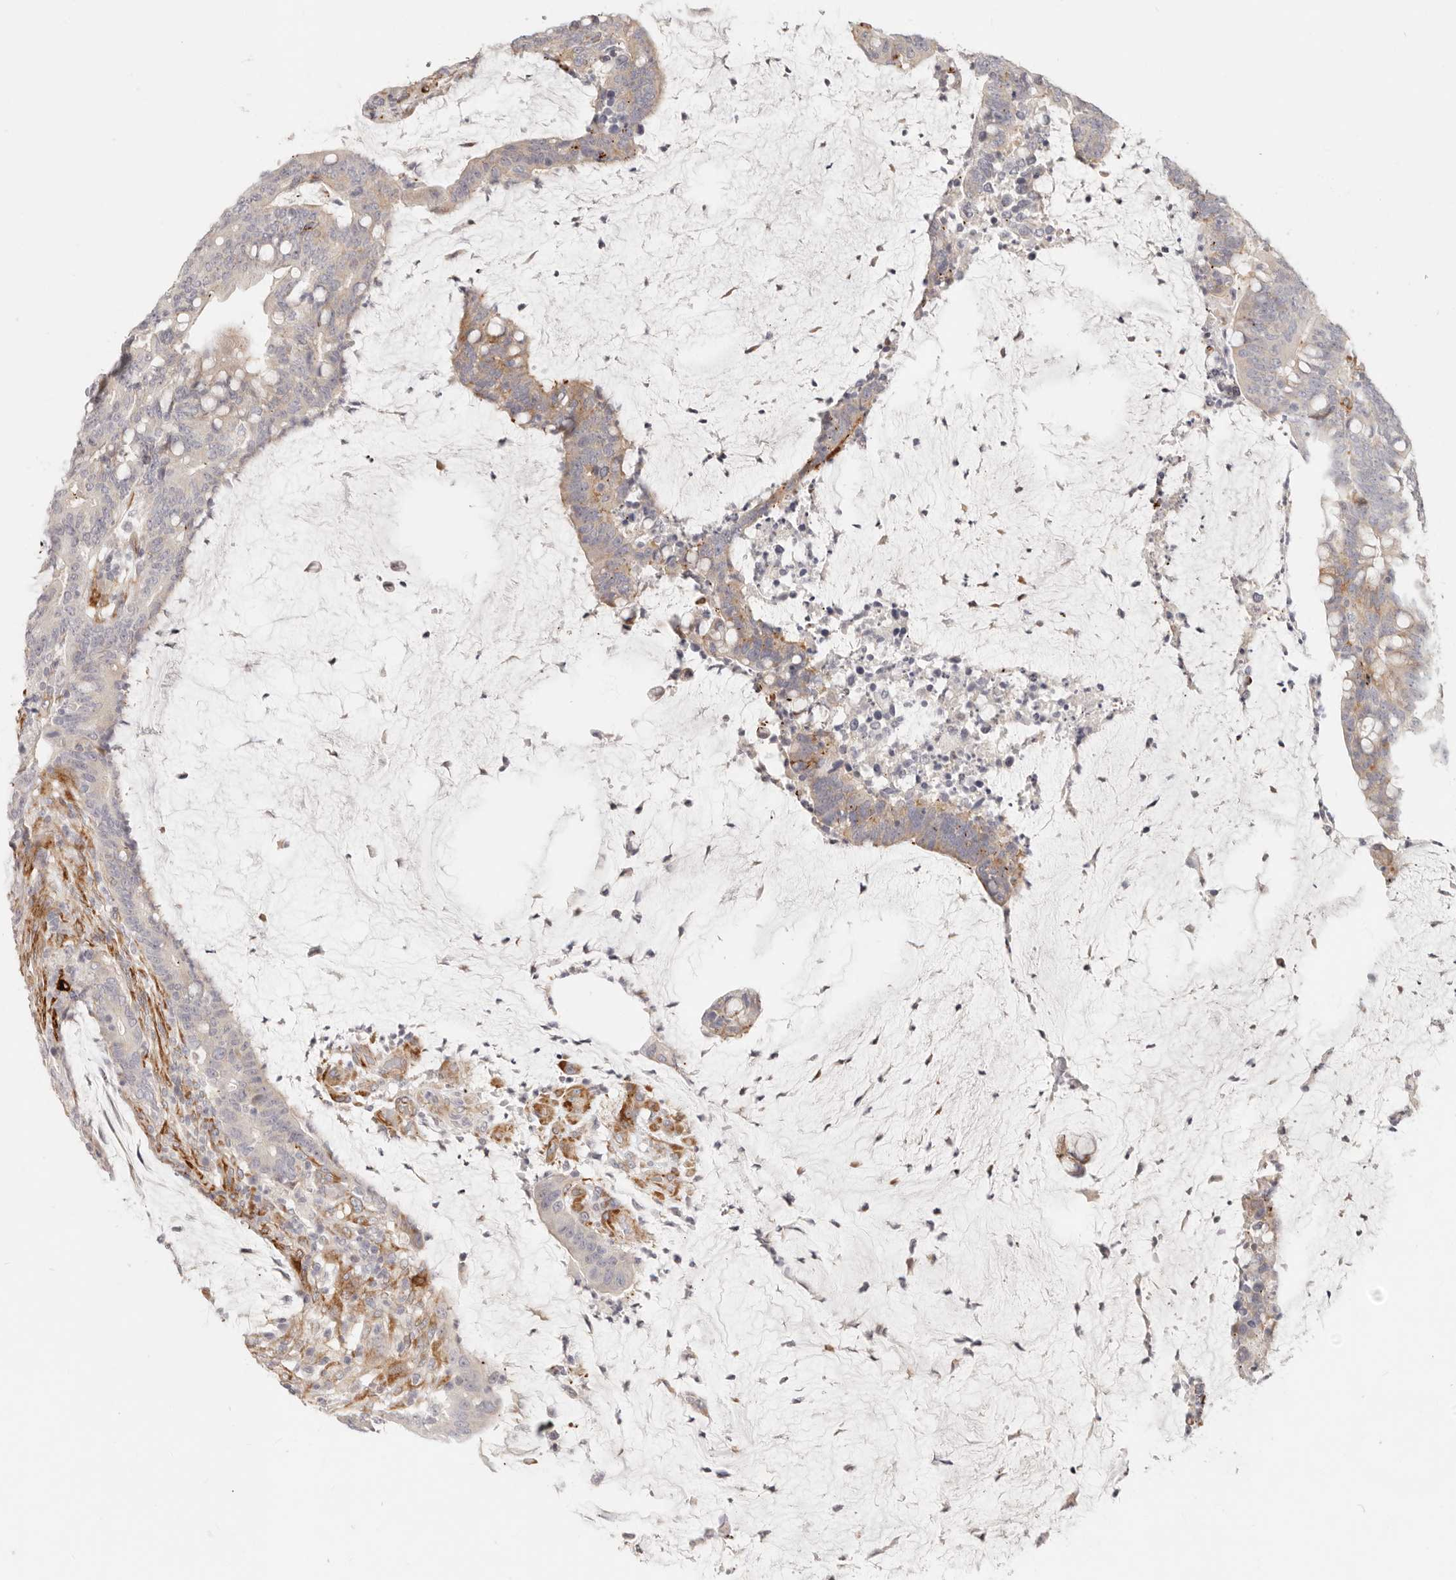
{"staining": {"intensity": "moderate", "quantity": "<25%", "location": "cytoplasmic/membranous"}, "tissue": "colorectal cancer", "cell_type": "Tumor cells", "image_type": "cancer", "snomed": [{"axis": "morphology", "description": "Adenocarcinoma, NOS"}, {"axis": "topography", "description": "Colon"}], "caption": "DAB (3,3'-diaminobenzidine) immunohistochemical staining of human adenocarcinoma (colorectal) demonstrates moderate cytoplasmic/membranous protein staining in about <25% of tumor cells. (Brightfield microscopy of DAB IHC at high magnification).", "gene": "SASS6", "patient": {"sex": "female", "age": 66}}